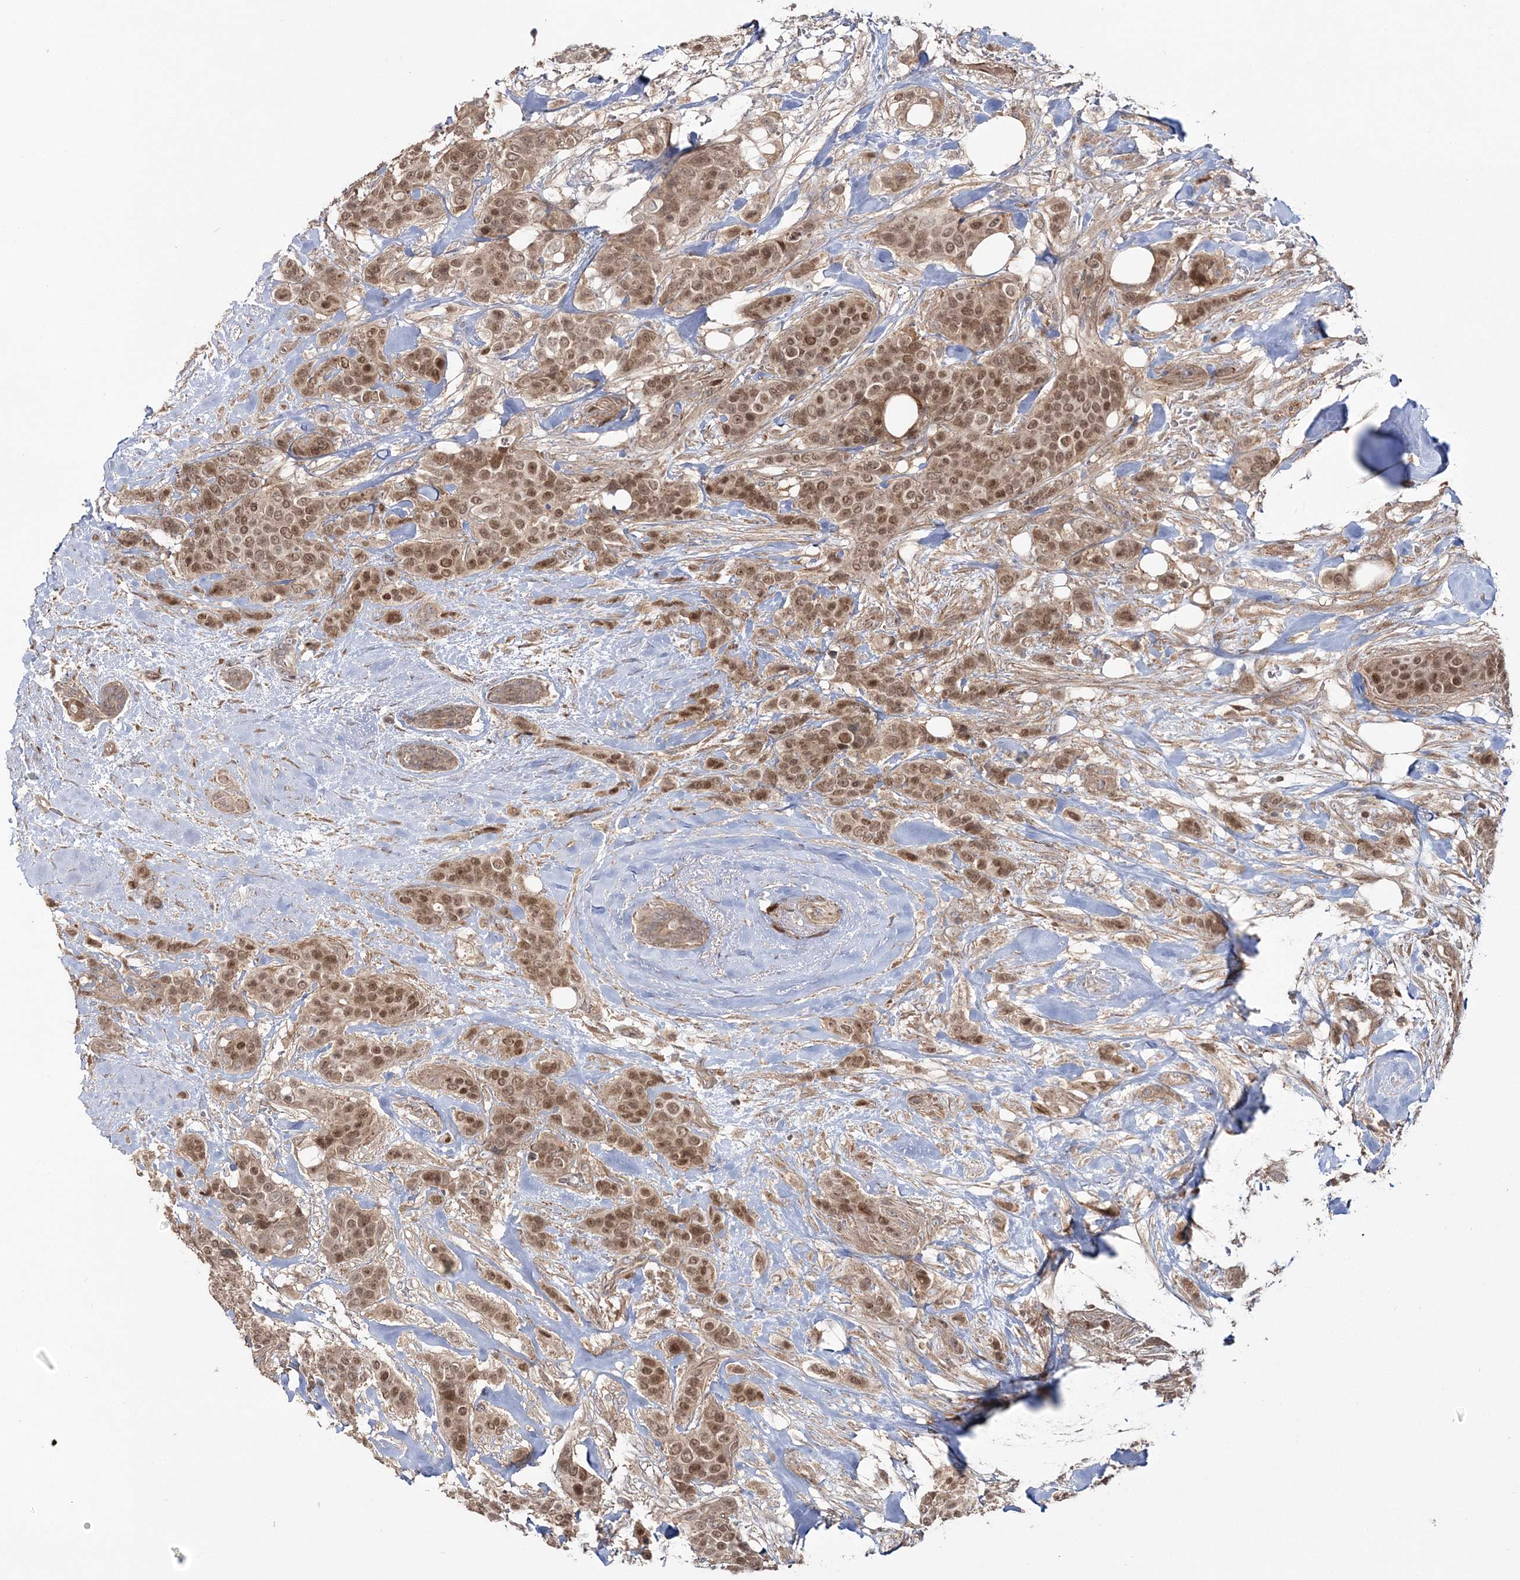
{"staining": {"intensity": "moderate", "quantity": ">75%", "location": "nuclear"}, "tissue": "breast cancer", "cell_type": "Tumor cells", "image_type": "cancer", "snomed": [{"axis": "morphology", "description": "Lobular carcinoma"}, {"axis": "topography", "description": "Breast"}], "caption": "The histopathology image demonstrates immunohistochemical staining of breast cancer (lobular carcinoma). There is moderate nuclear staining is appreciated in approximately >75% of tumor cells.", "gene": "MOCS2", "patient": {"sex": "female", "age": 51}}